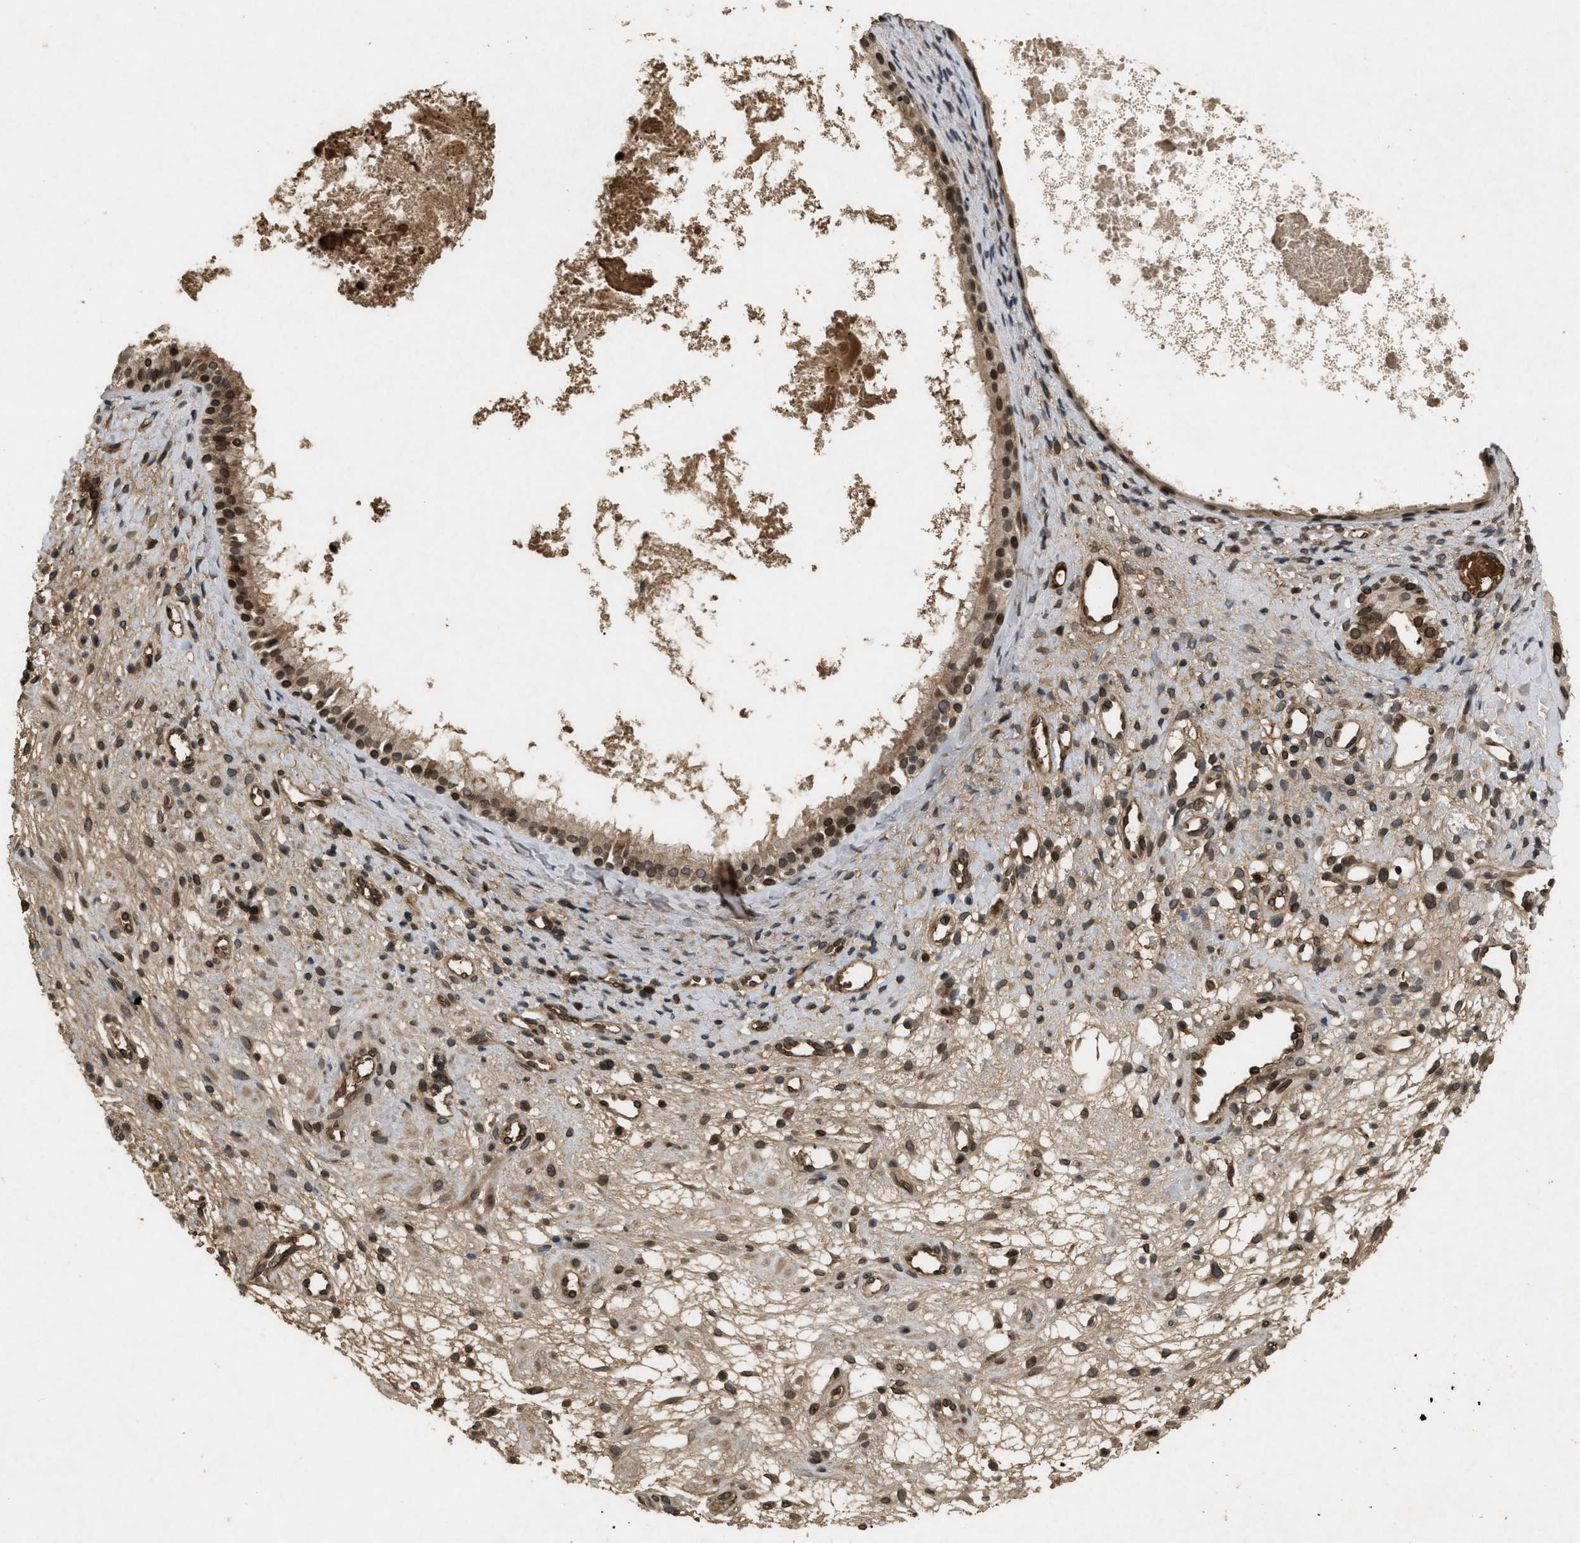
{"staining": {"intensity": "moderate", "quantity": ">75%", "location": "cytoplasmic/membranous,nuclear"}, "tissue": "nasopharynx", "cell_type": "Respiratory epithelial cells", "image_type": "normal", "snomed": [{"axis": "morphology", "description": "Normal tissue, NOS"}, {"axis": "topography", "description": "Nasopharynx"}], "caption": "Moderate cytoplasmic/membranous,nuclear staining is seen in about >75% of respiratory epithelial cells in normal nasopharynx.", "gene": "CRY1", "patient": {"sex": "male", "age": 22}}